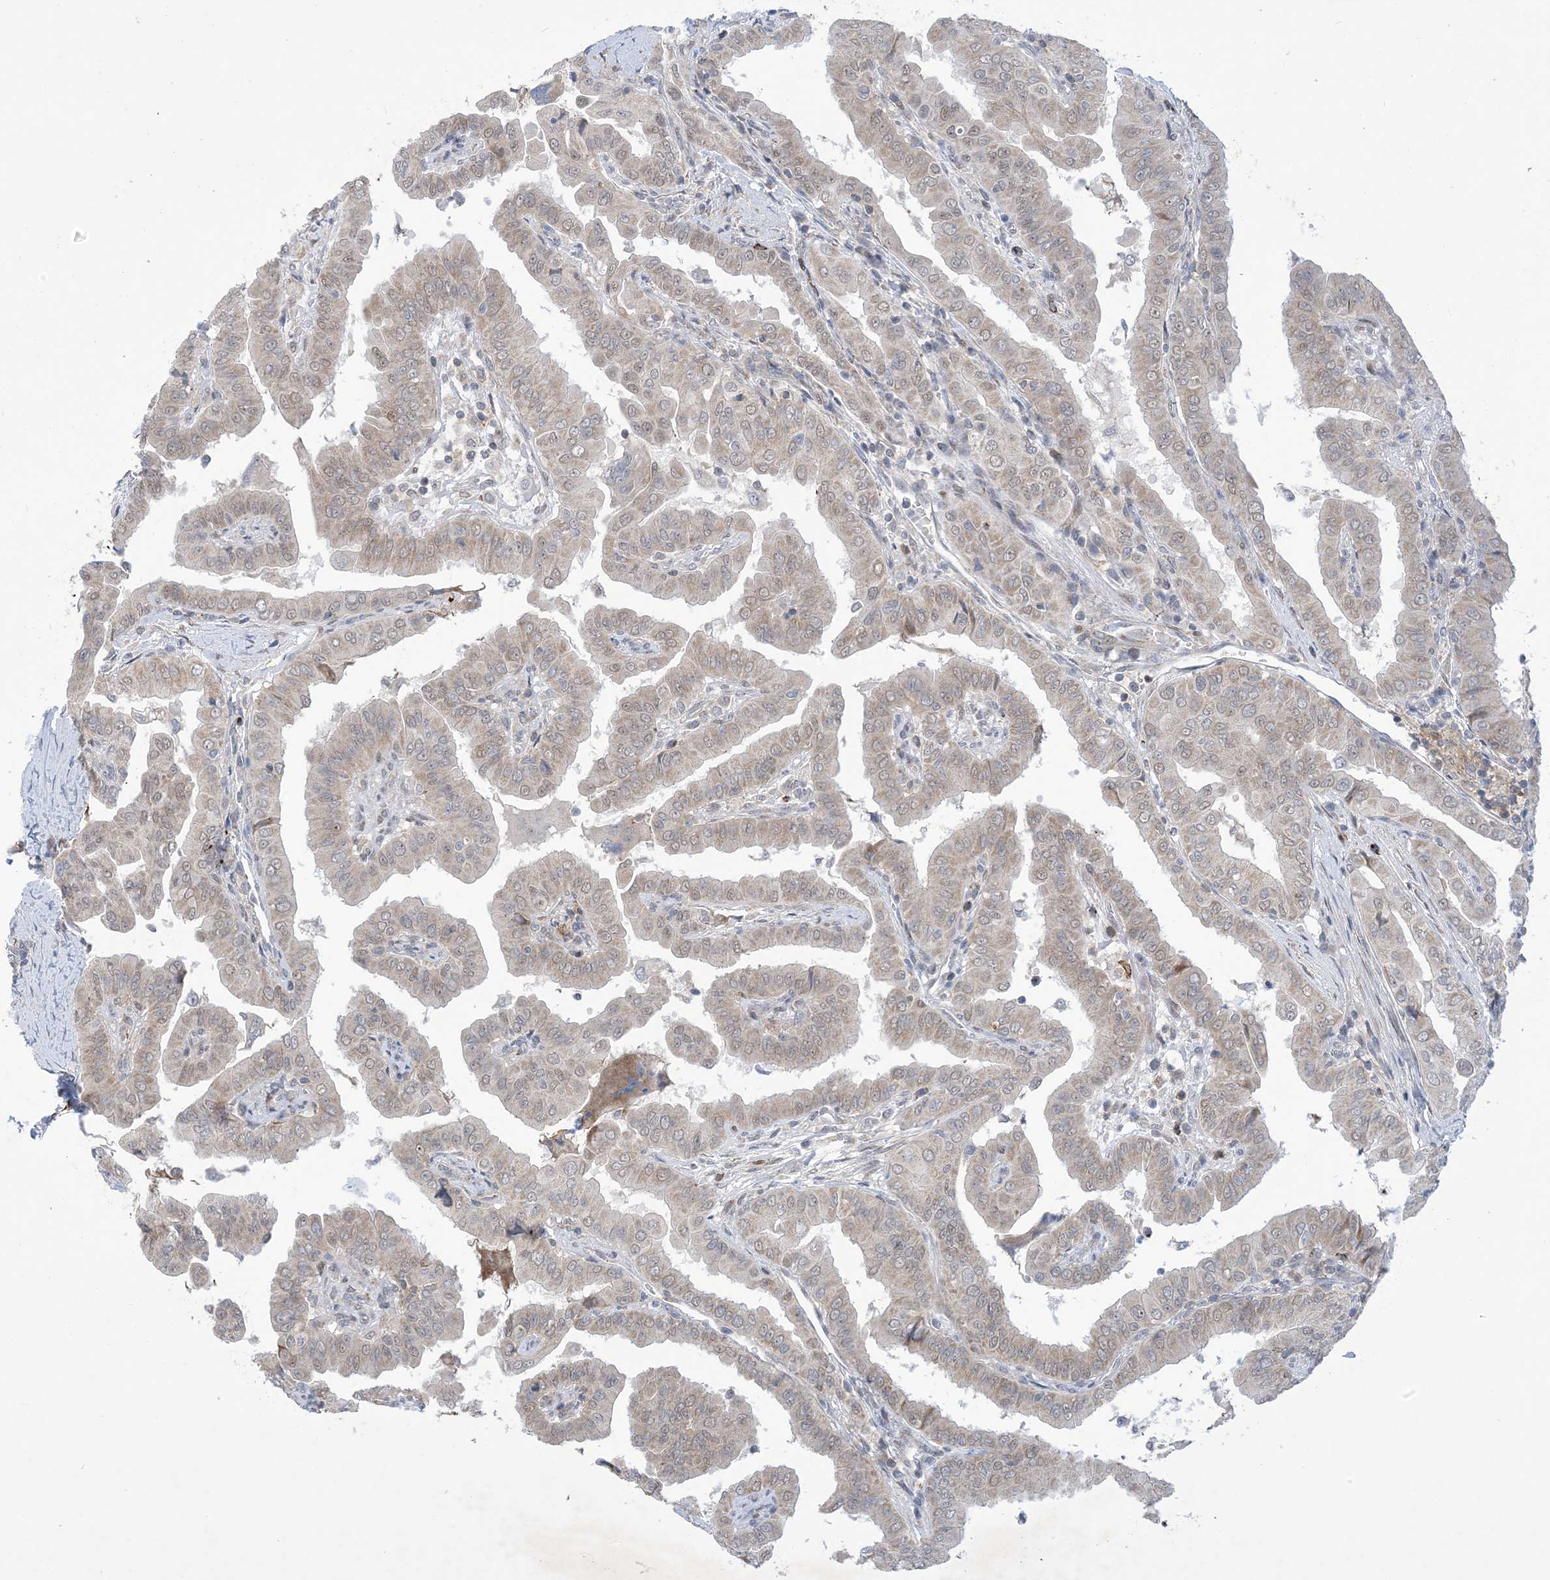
{"staining": {"intensity": "negative", "quantity": "none", "location": "none"}, "tissue": "thyroid cancer", "cell_type": "Tumor cells", "image_type": "cancer", "snomed": [{"axis": "morphology", "description": "Papillary adenocarcinoma, NOS"}, {"axis": "topography", "description": "Thyroid gland"}], "caption": "Immunohistochemistry (IHC) photomicrograph of thyroid papillary adenocarcinoma stained for a protein (brown), which shows no expression in tumor cells.", "gene": "ZNF8", "patient": {"sex": "male", "age": 33}}